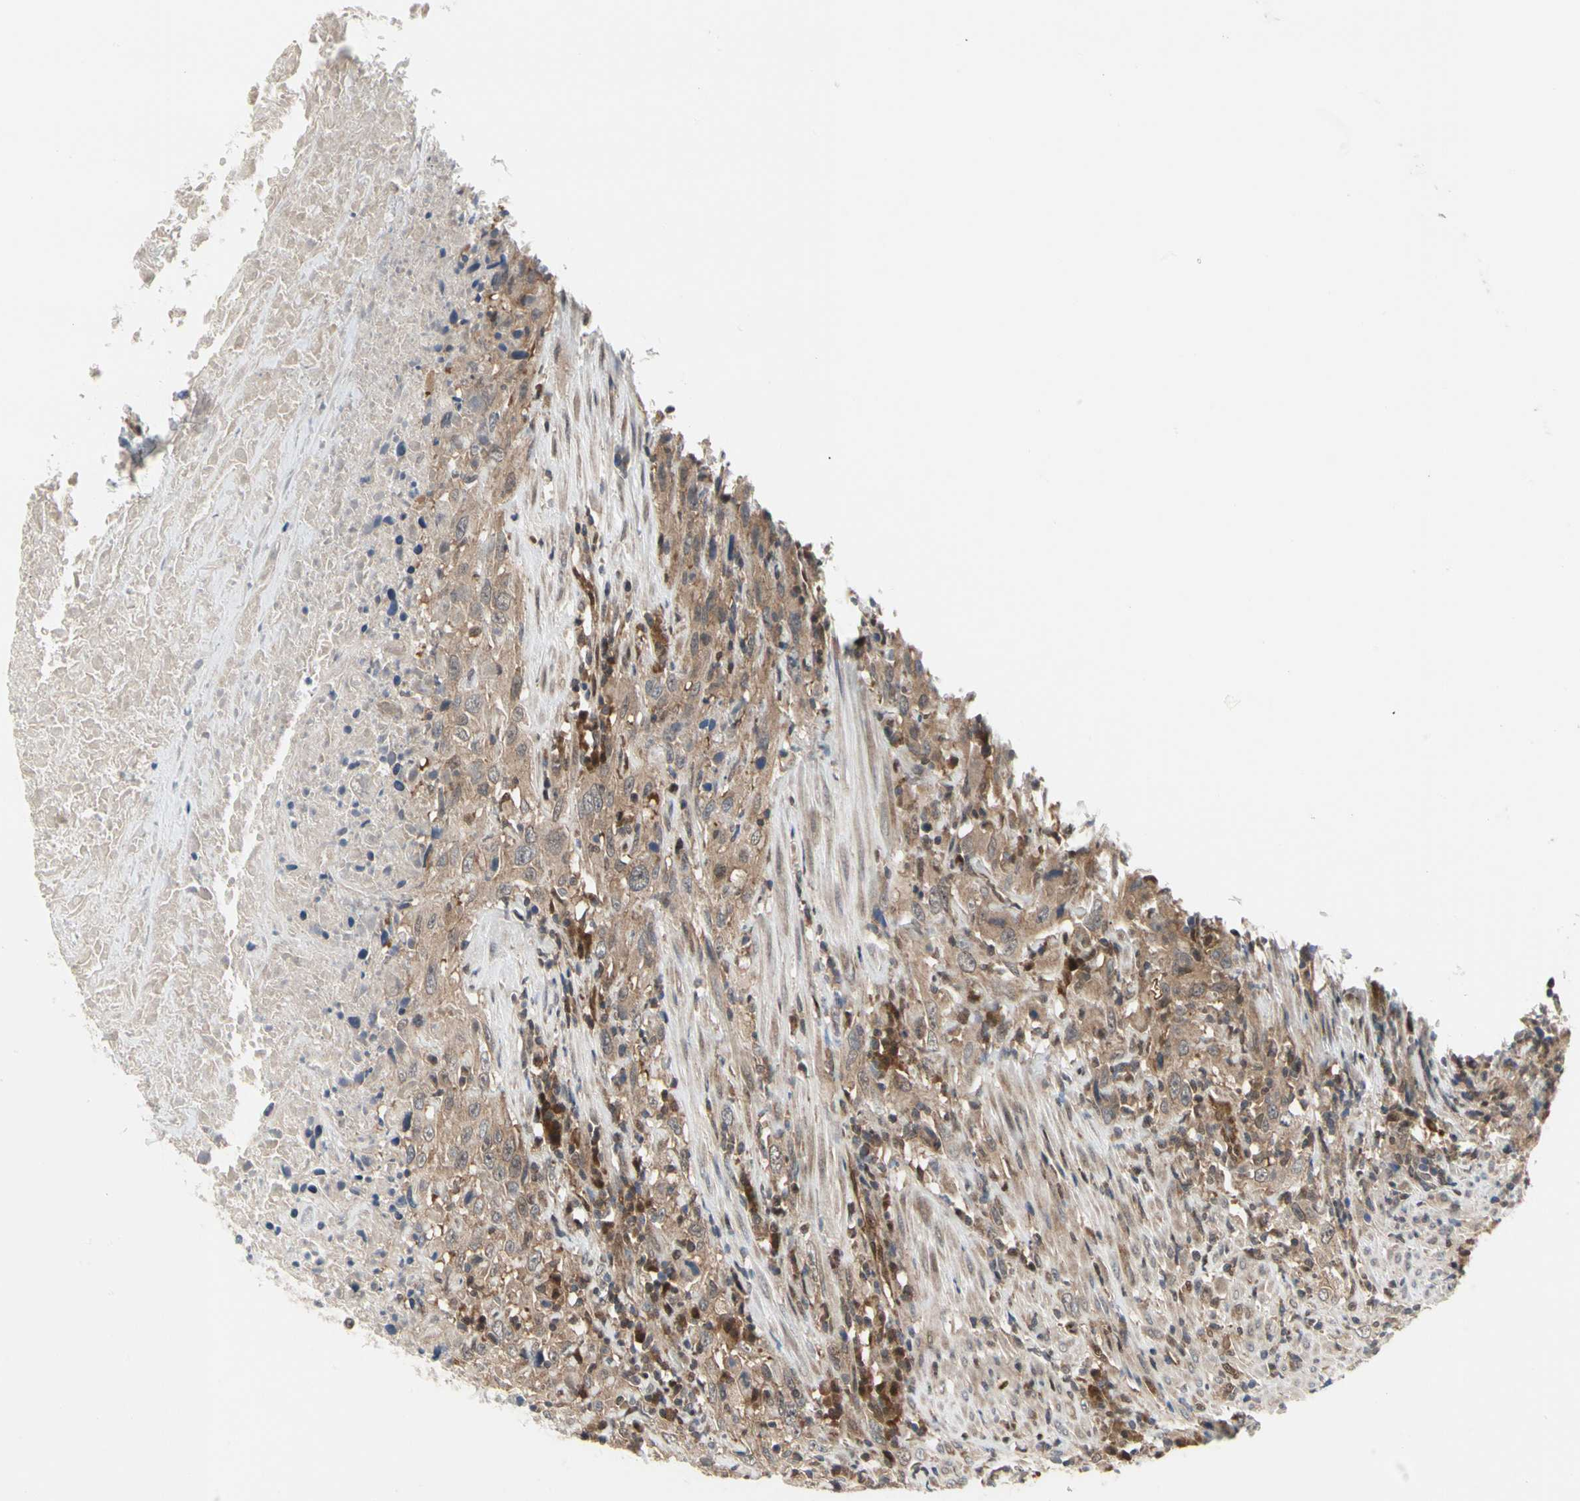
{"staining": {"intensity": "moderate", "quantity": ">75%", "location": "cytoplasmic/membranous"}, "tissue": "urothelial cancer", "cell_type": "Tumor cells", "image_type": "cancer", "snomed": [{"axis": "morphology", "description": "Urothelial carcinoma, High grade"}, {"axis": "topography", "description": "Urinary bladder"}], "caption": "An immunohistochemistry image of neoplastic tissue is shown. Protein staining in brown shows moderate cytoplasmic/membranous positivity in high-grade urothelial carcinoma within tumor cells.", "gene": "CDK5", "patient": {"sex": "male", "age": 61}}